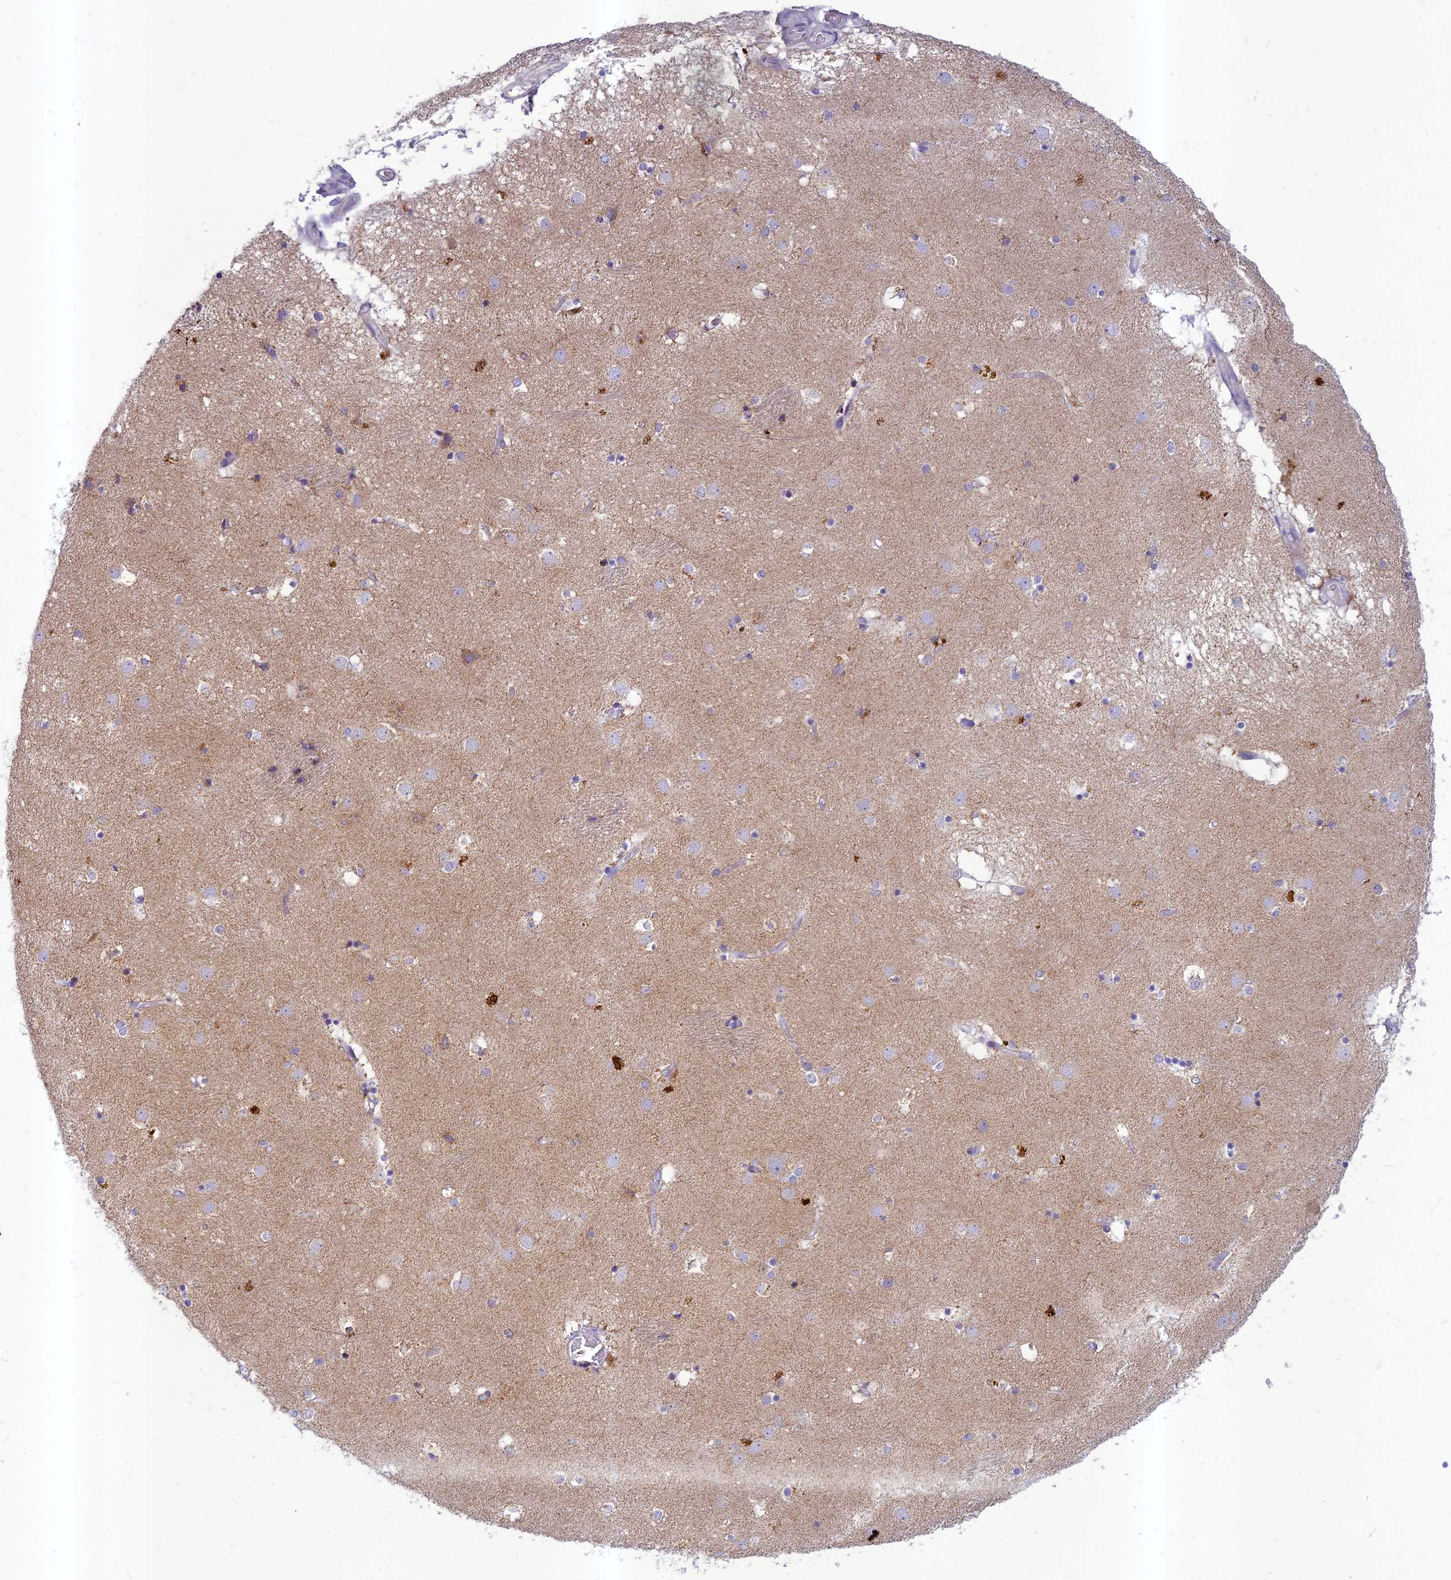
{"staining": {"intensity": "negative", "quantity": "none", "location": "none"}, "tissue": "caudate", "cell_type": "Glial cells", "image_type": "normal", "snomed": [{"axis": "morphology", "description": "Normal tissue, NOS"}, {"axis": "topography", "description": "Lateral ventricle wall"}], "caption": "Histopathology image shows no significant protein staining in glial cells of normal caudate.", "gene": "HIGD1A", "patient": {"sex": "male", "age": 70}}